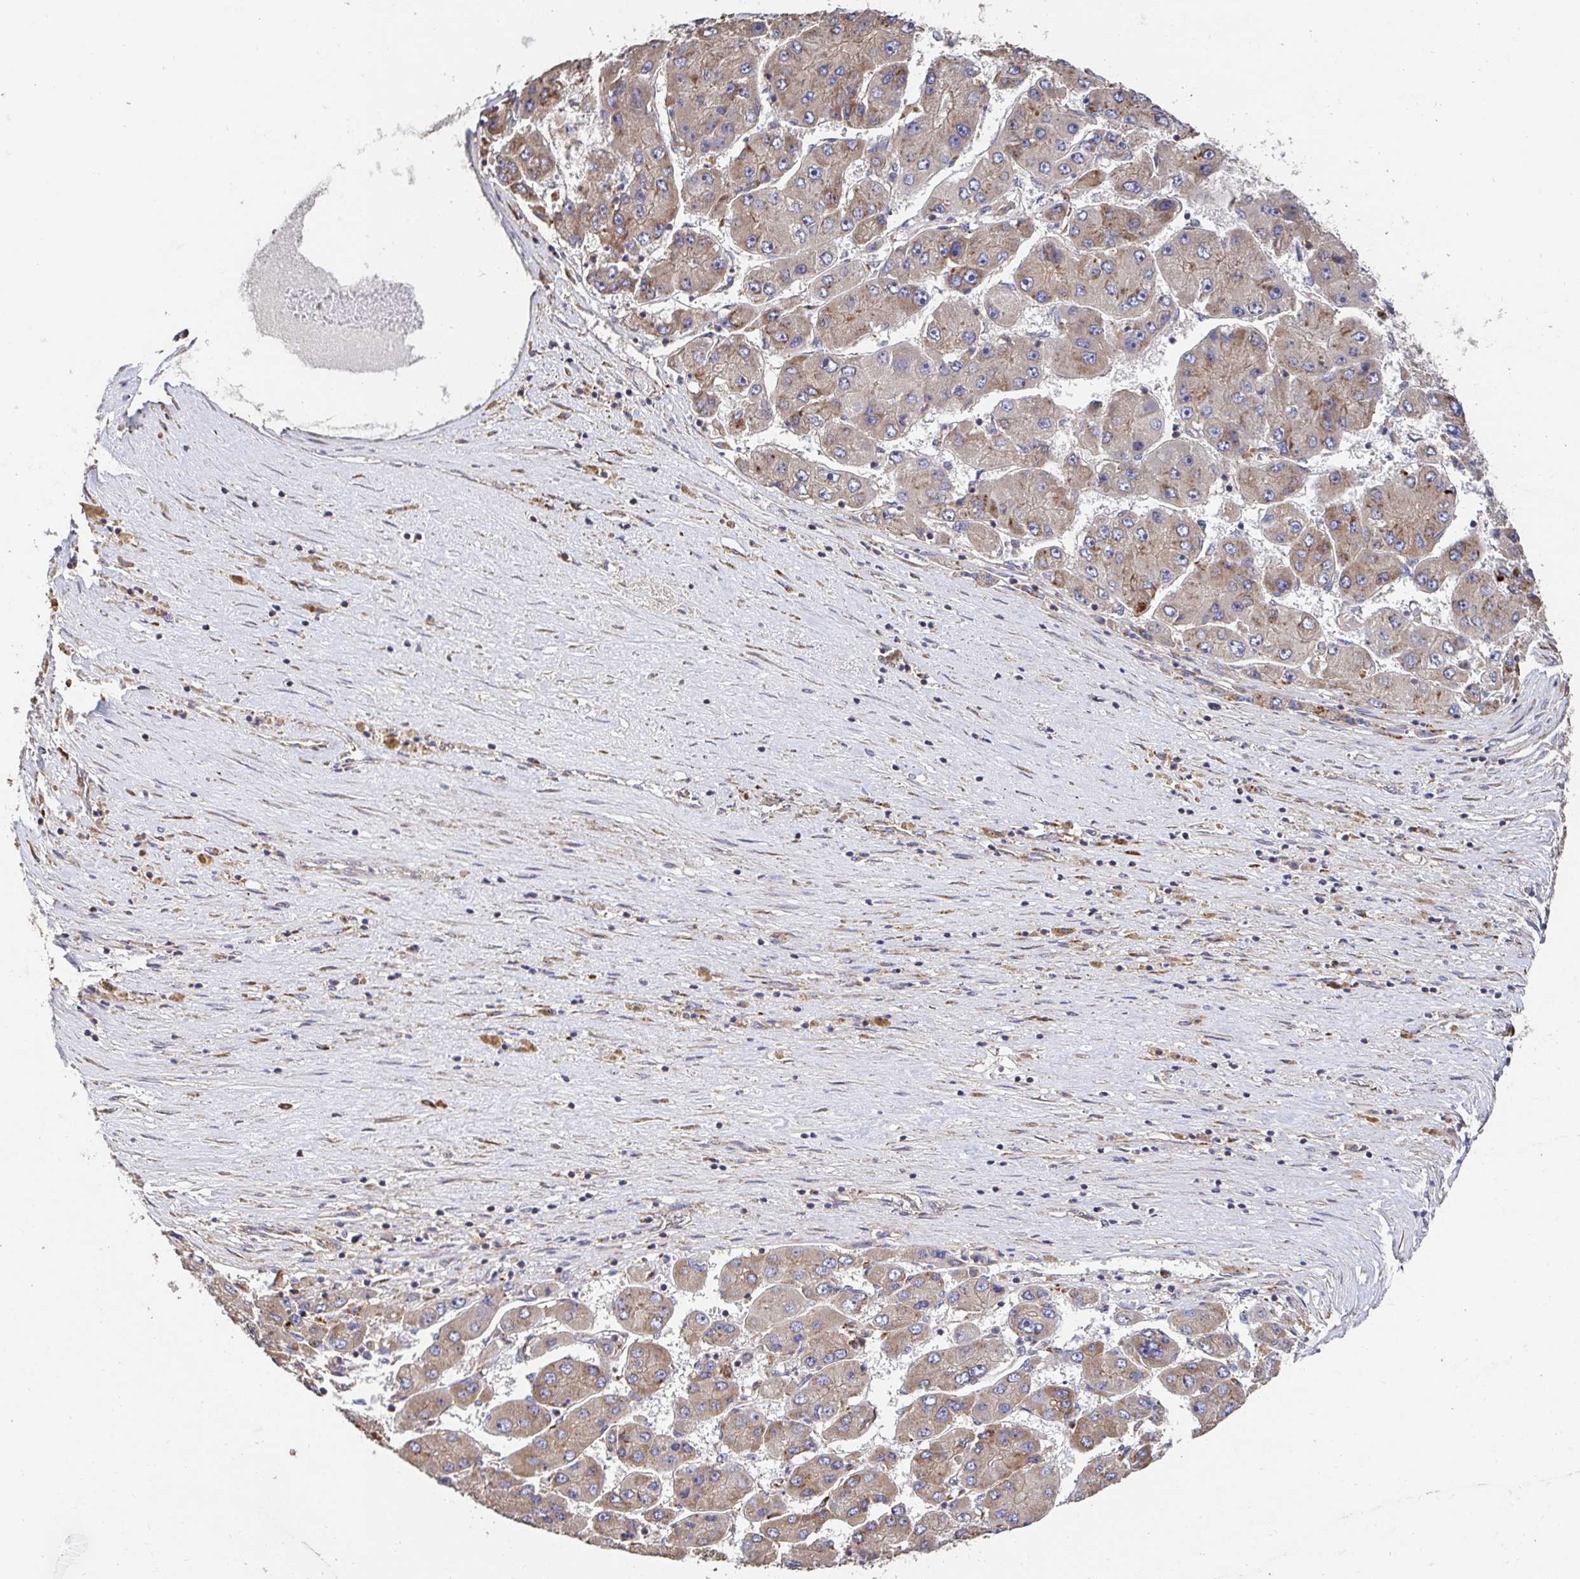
{"staining": {"intensity": "weak", "quantity": "25%-75%", "location": "cytoplasmic/membranous"}, "tissue": "liver cancer", "cell_type": "Tumor cells", "image_type": "cancer", "snomed": [{"axis": "morphology", "description": "Carcinoma, Hepatocellular, NOS"}, {"axis": "topography", "description": "Liver"}], "caption": "This image shows immunohistochemistry (IHC) staining of hepatocellular carcinoma (liver), with low weak cytoplasmic/membranous staining in approximately 25%-75% of tumor cells.", "gene": "APBB1", "patient": {"sex": "female", "age": 61}}